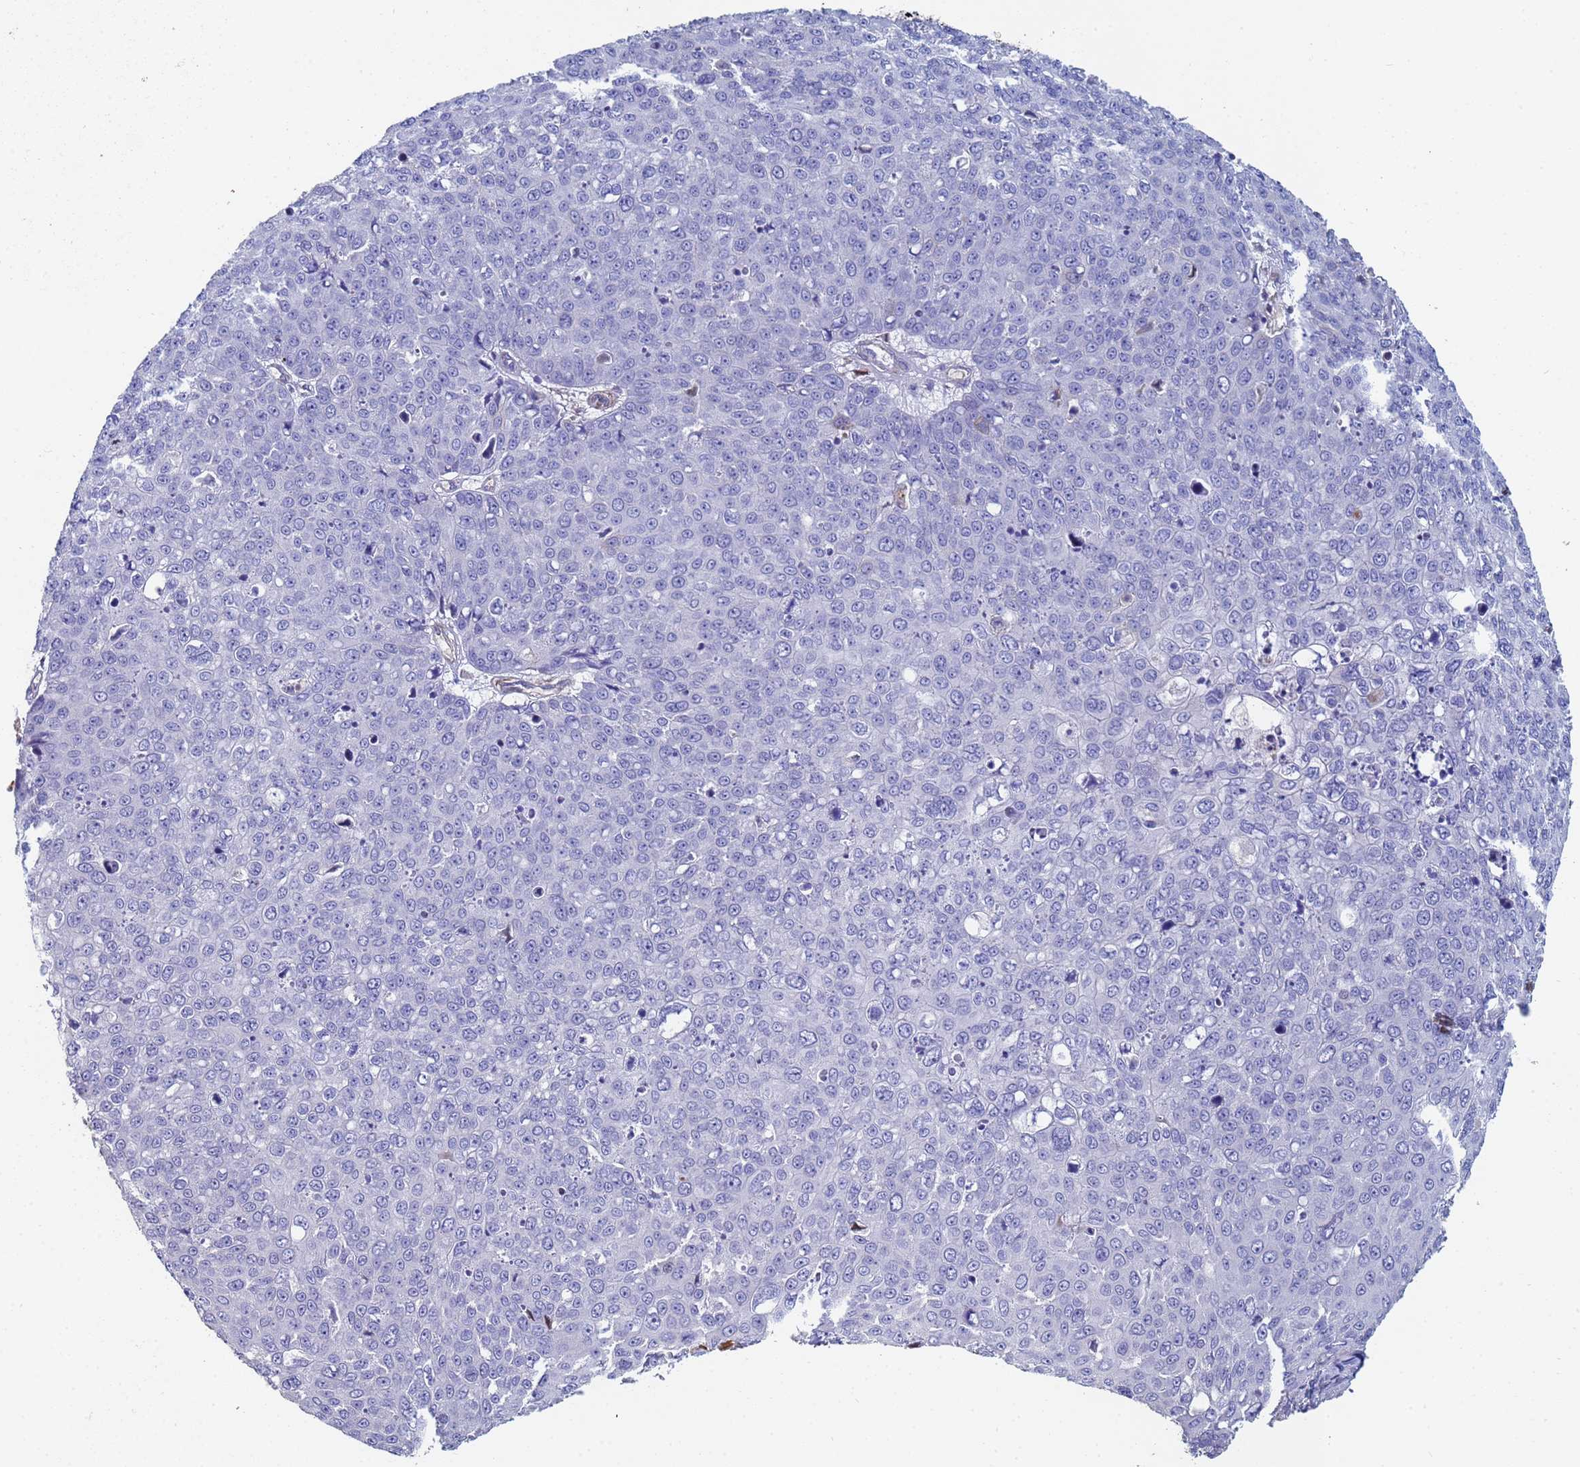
{"staining": {"intensity": "negative", "quantity": "none", "location": "none"}, "tissue": "skin cancer", "cell_type": "Tumor cells", "image_type": "cancer", "snomed": [{"axis": "morphology", "description": "Squamous cell carcinoma, NOS"}, {"axis": "topography", "description": "Skin"}], "caption": "DAB immunohistochemical staining of skin squamous cell carcinoma exhibits no significant positivity in tumor cells.", "gene": "ABCA8", "patient": {"sex": "male", "age": 71}}